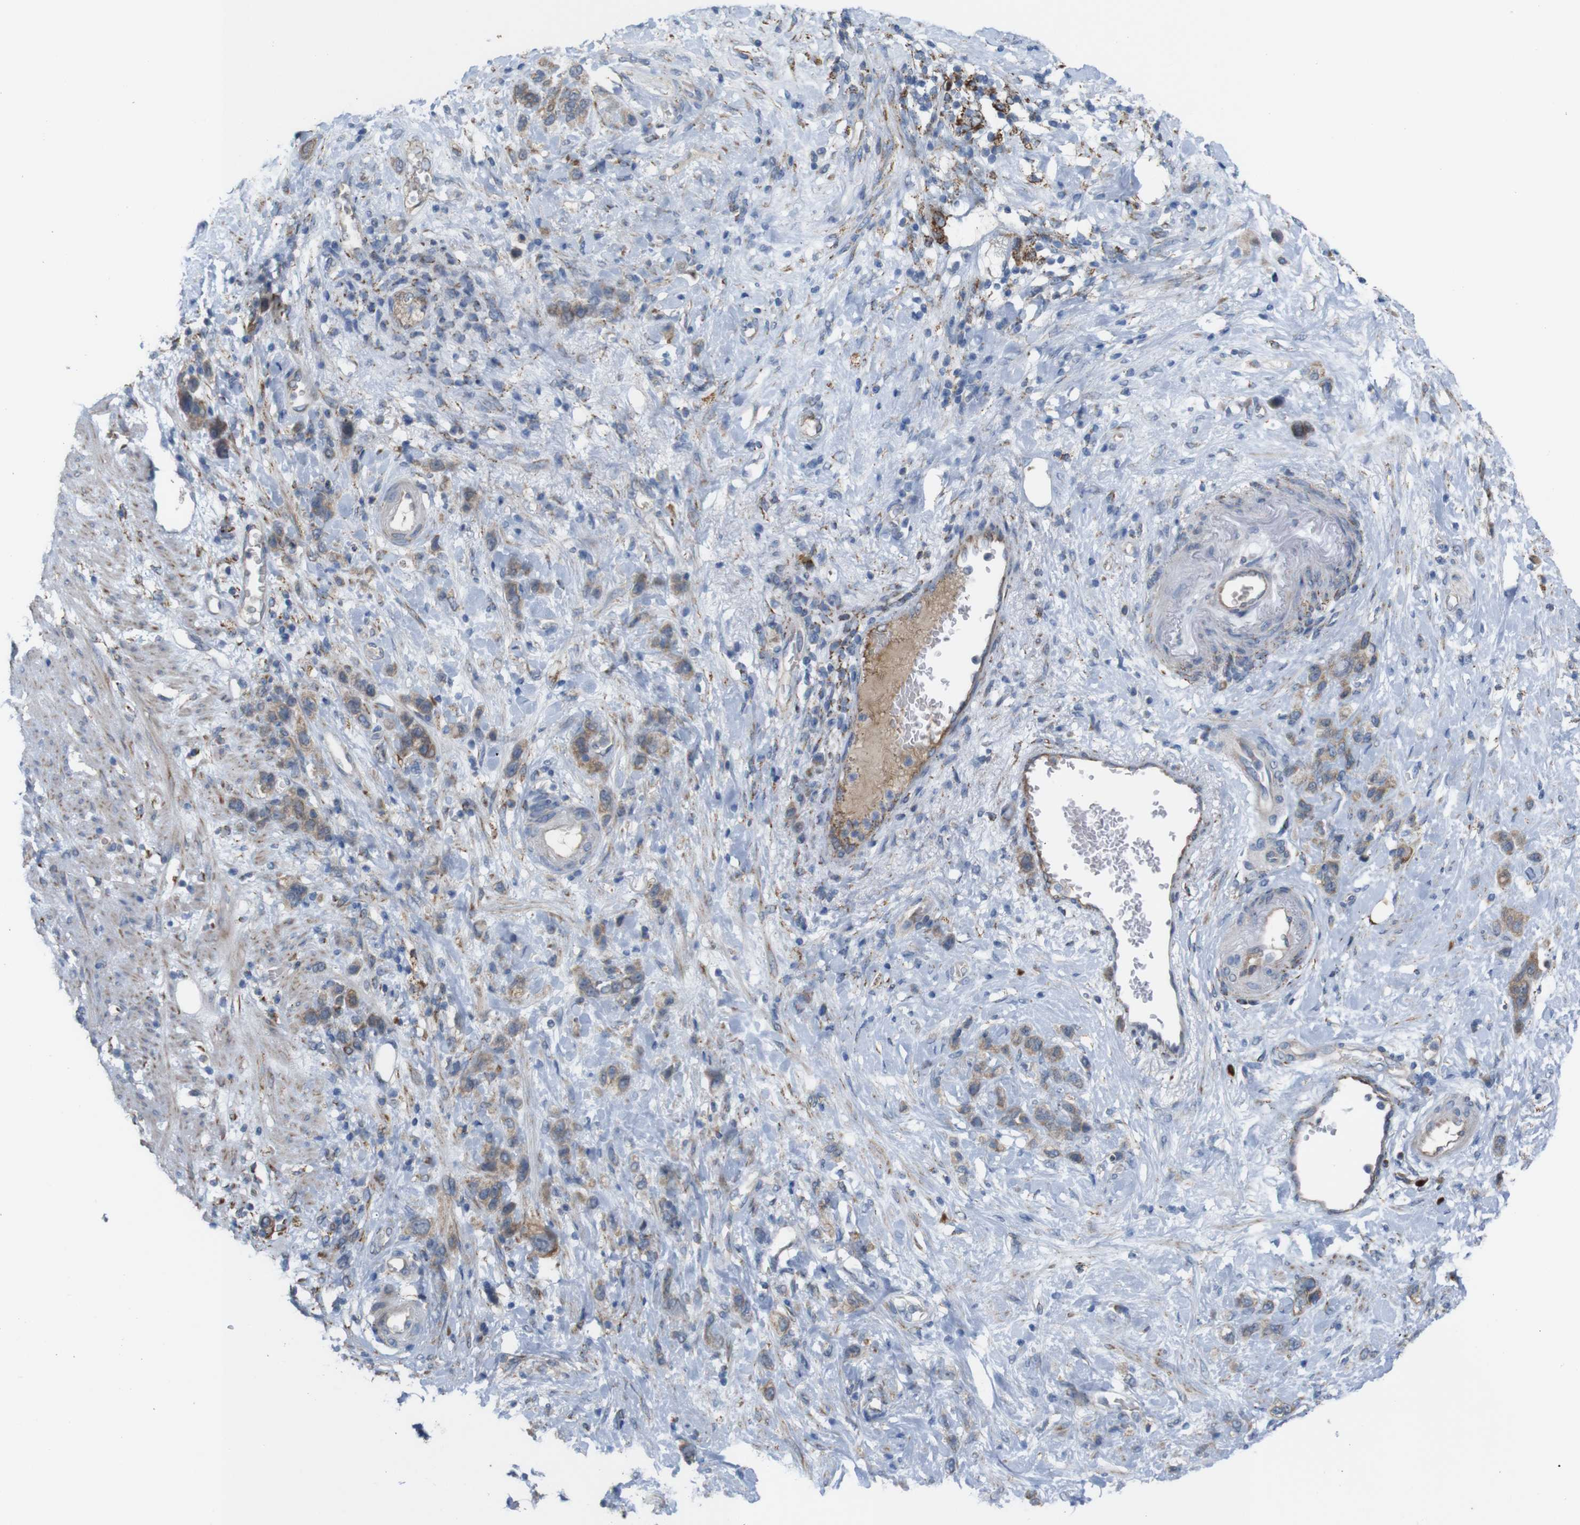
{"staining": {"intensity": "strong", "quantity": "<25%", "location": "cytoplasmic/membranous"}, "tissue": "stomach cancer", "cell_type": "Tumor cells", "image_type": "cancer", "snomed": [{"axis": "morphology", "description": "Adenocarcinoma, NOS"}, {"axis": "morphology", "description": "Adenocarcinoma, High grade"}, {"axis": "topography", "description": "Stomach, upper"}, {"axis": "topography", "description": "Stomach, lower"}], "caption": "Human stomach cancer (high-grade adenocarcinoma) stained with a brown dye reveals strong cytoplasmic/membranous positive expression in about <25% of tumor cells.", "gene": "PTPRR", "patient": {"sex": "female", "age": 65}}